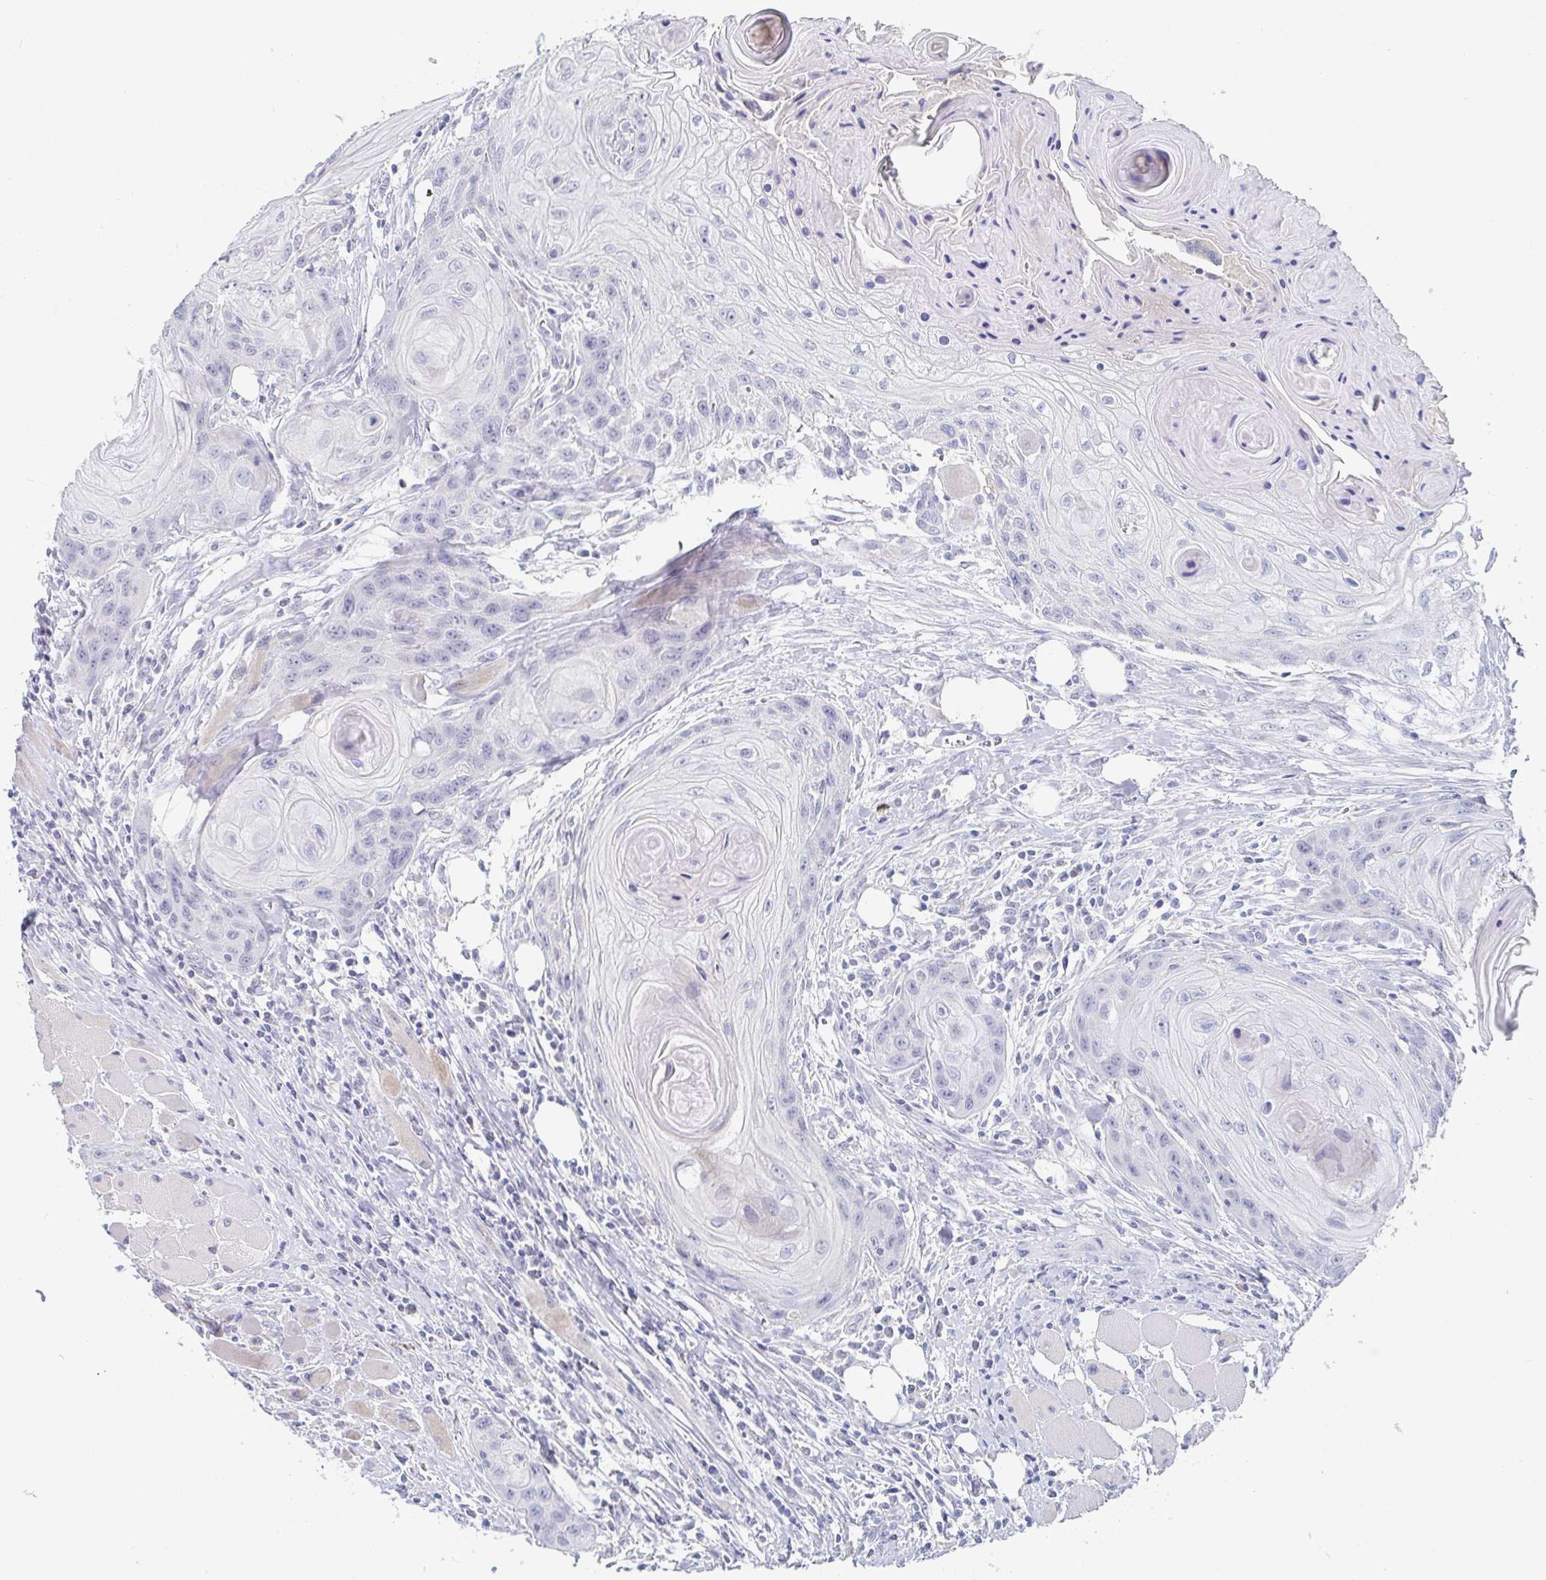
{"staining": {"intensity": "negative", "quantity": "none", "location": "none"}, "tissue": "head and neck cancer", "cell_type": "Tumor cells", "image_type": "cancer", "snomed": [{"axis": "morphology", "description": "Squamous cell carcinoma, NOS"}, {"axis": "topography", "description": "Oral tissue"}, {"axis": "topography", "description": "Head-Neck"}], "caption": "Tumor cells show no significant protein positivity in head and neck cancer (squamous cell carcinoma). The staining is performed using DAB (3,3'-diaminobenzidine) brown chromogen with nuclei counter-stained in using hematoxylin.", "gene": "ZNF430", "patient": {"sex": "male", "age": 58}}